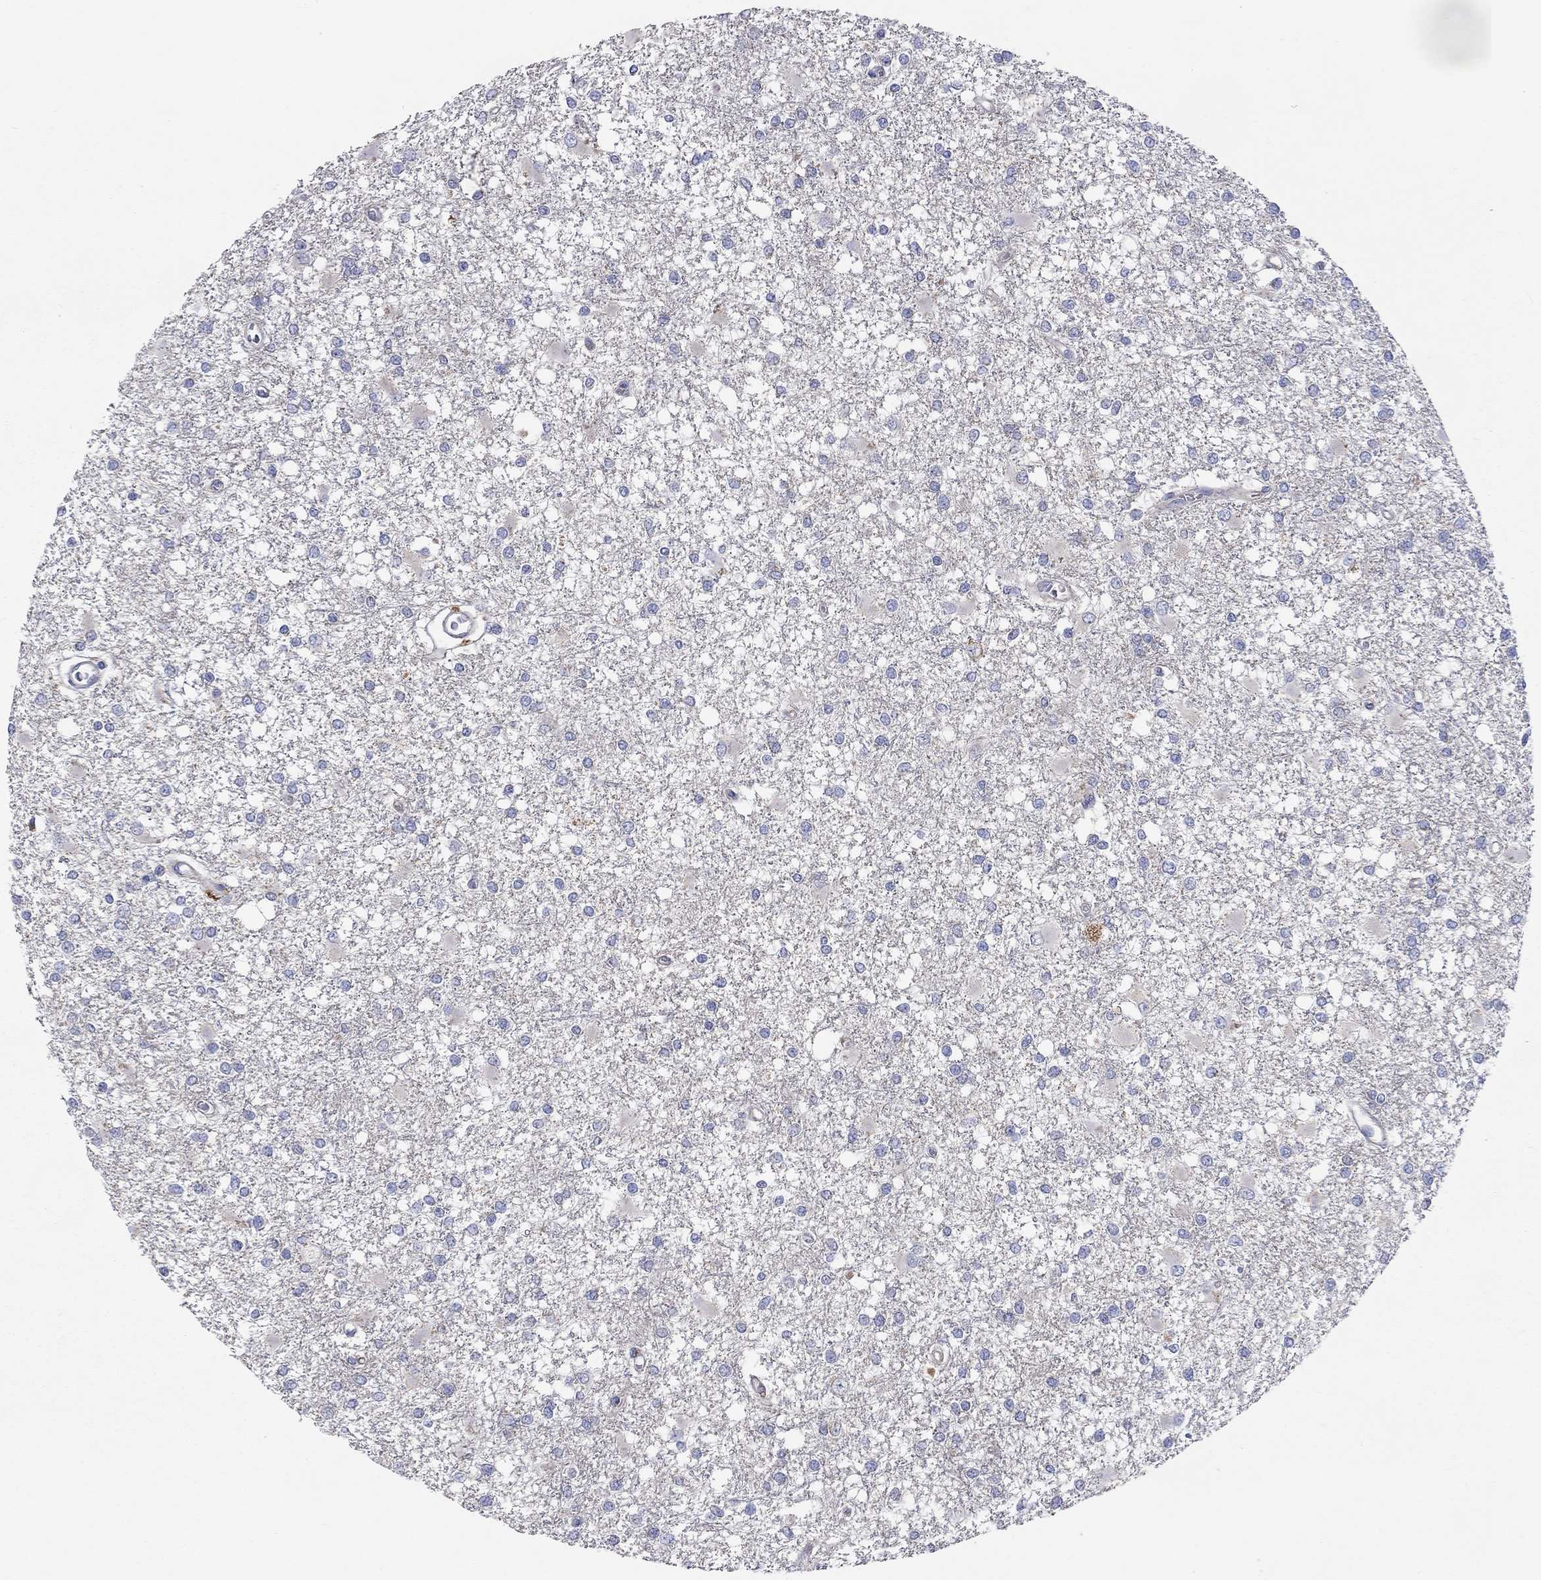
{"staining": {"intensity": "negative", "quantity": "none", "location": "none"}, "tissue": "glioma", "cell_type": "Tumor cells", "image_type": "cancer", "snomed": [{"axis": "morphology", "description": "Glioma, malignant, High grade"}, {"axis": "topography", "description": "Cerebral cortex"}], "caption": "DAB immunohistochemical staining of human glioma exhibits no significant expression in tumor cells. (DAB immunohistochemistry (IHC) with hematoxylin counter stain).", "gene": "RCAN1", "patient": {"sex": "male", "age": 79}}